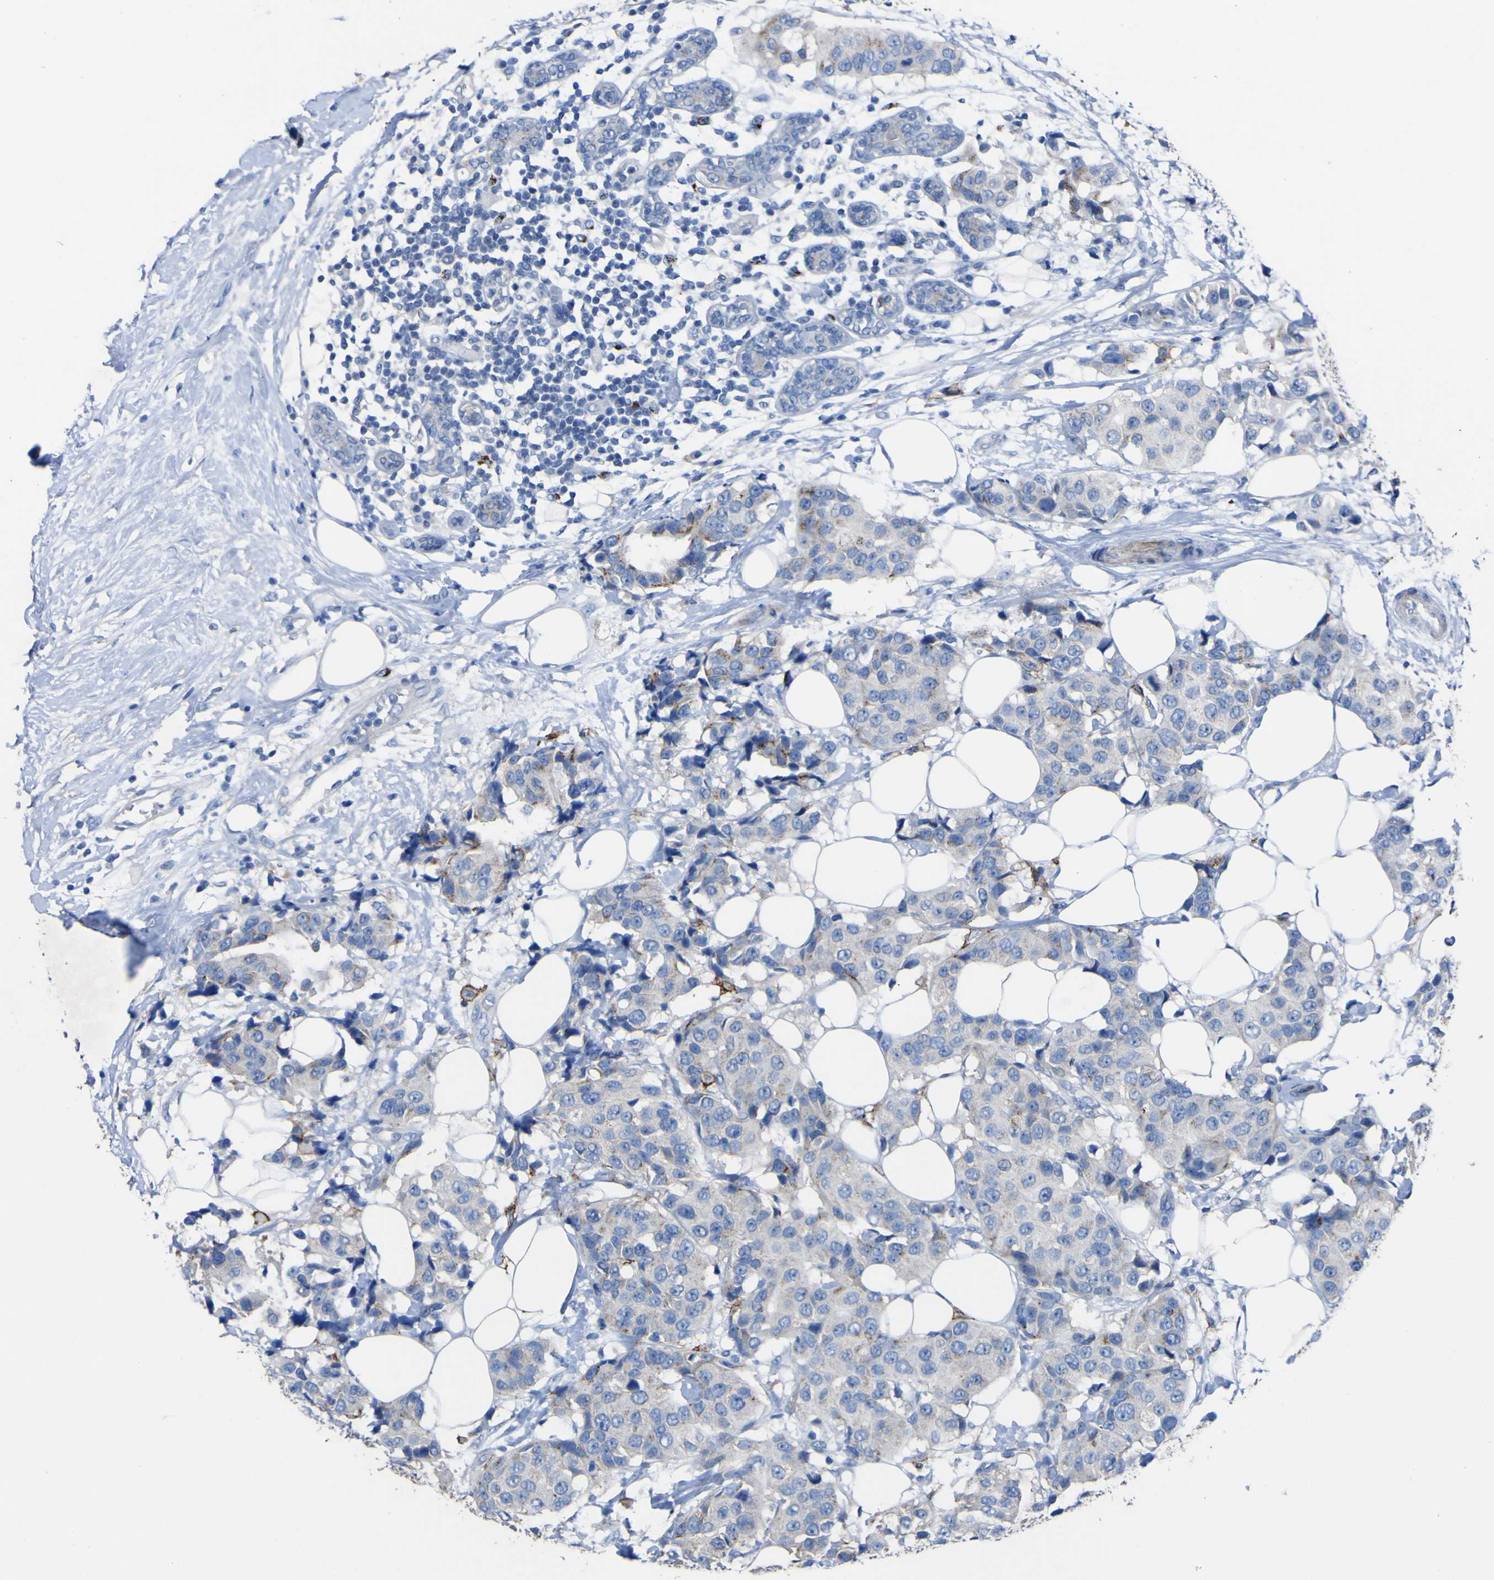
{"staining": {"intensity": "weak", "quantity": "<25%", "location": "cytoplasmic/membranous"}, "tissue": "breast cancer", "cell_type": "Tumor cells", "image_type": "cancer", "snomed": [{"axis": "morphology", "description": "Normal tissue, NOS"}, {"axis": "morphology", "description": "Duct carcinoma"}, {"axis": "topography", "description": "Breast"}], "caption": "Human breast intraductal carcinoma stained for a protein using IHC exhibits no staining in tumor cells.", "gene": "AGO4", "patient": {"sex": "female", "age": 39}}